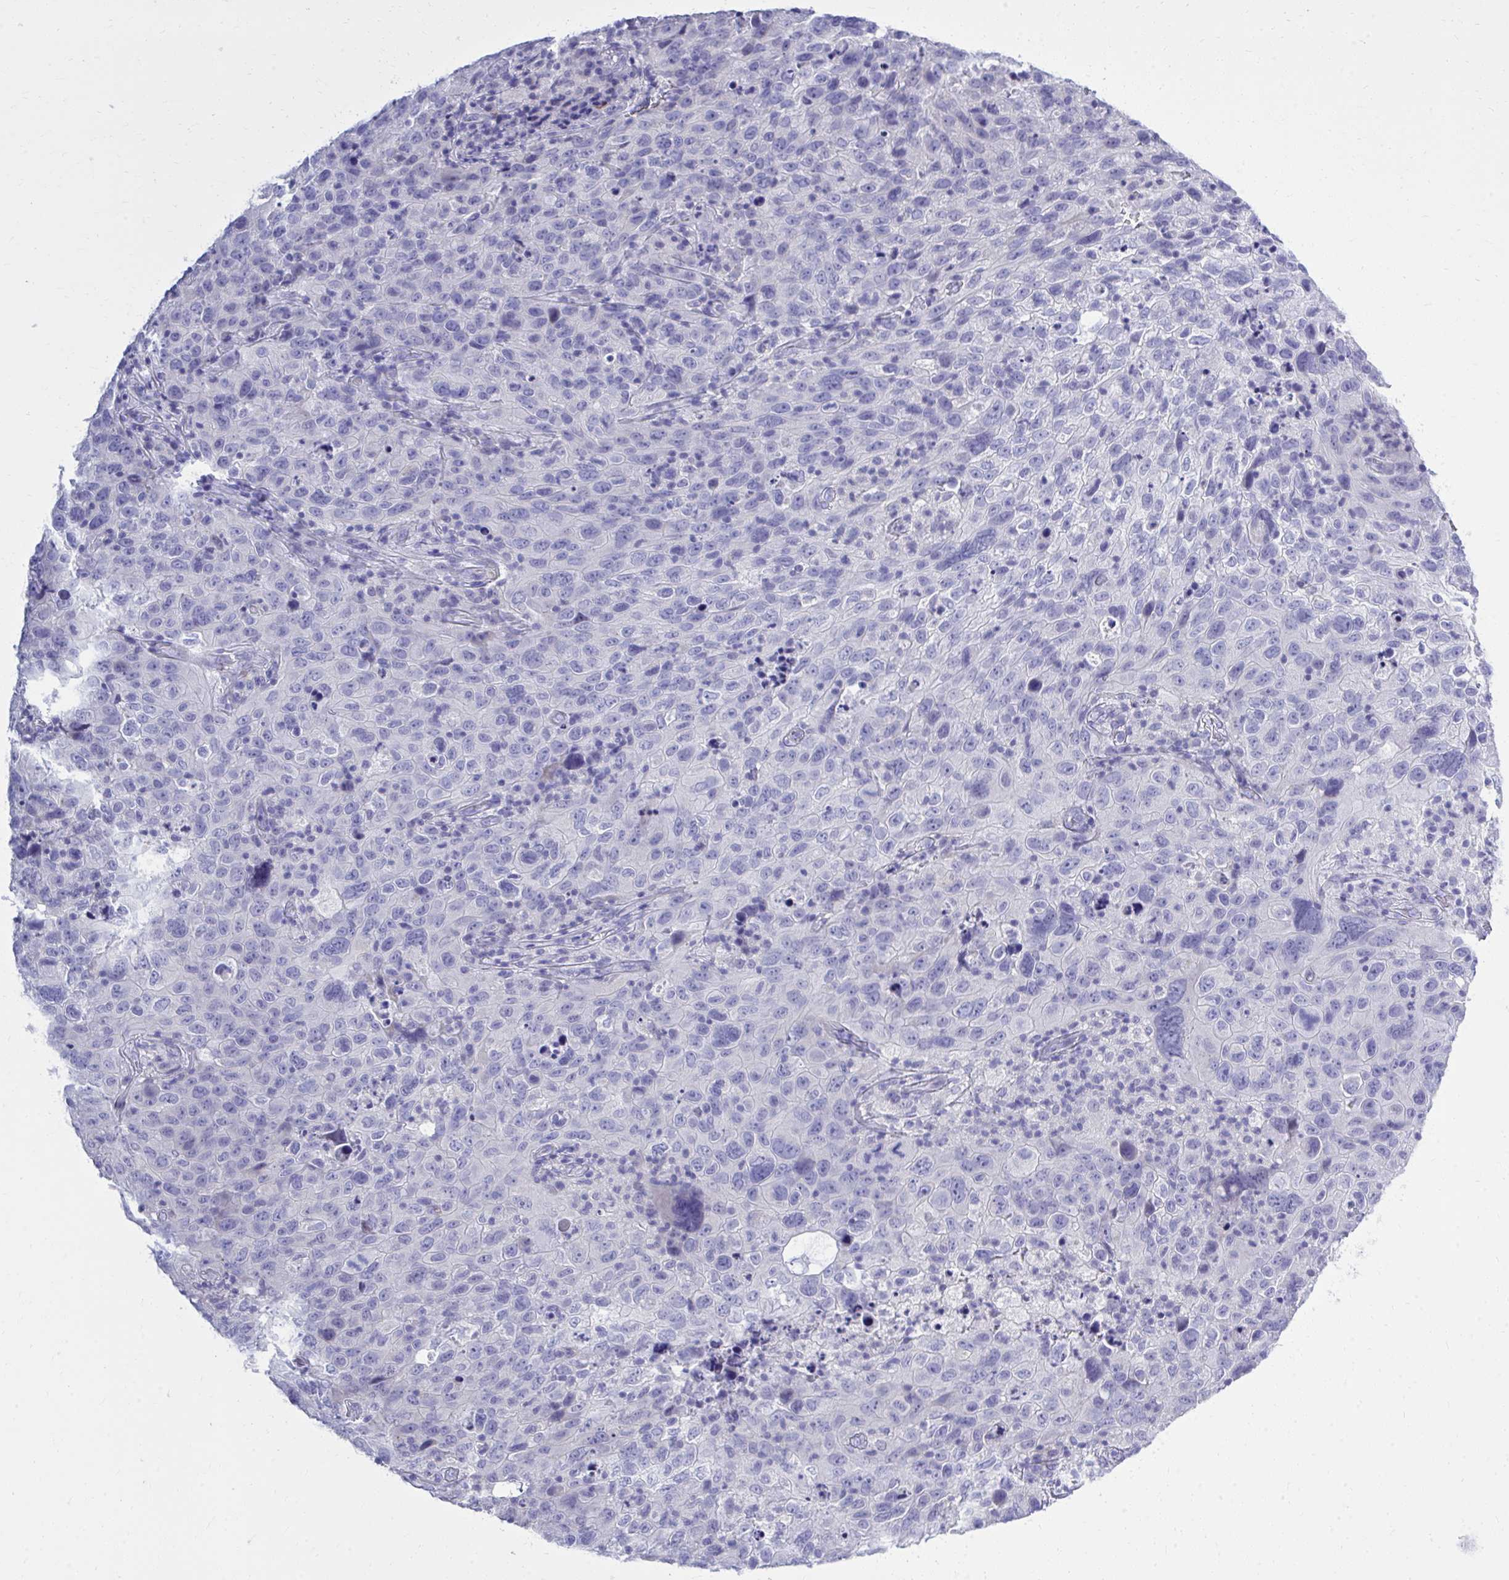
{"staining": {"intensity": "negative", "quantity": "none", "location": "none"}, "tissue": "cervical cancer", "cell_type": "Tumor cells", "image_type": "cancer", "snomed": [{"axis": "morphology", "description": "Squamous cell carcinoma, NOS"}, {"axis": "topography", "description": "Cervix"}], "caption": "Tumor cells are negative for brown protein staining in cervical squamous cell carcinoma.", "gene": "PSD", "patient": {"sex": "female", "age": 44}}